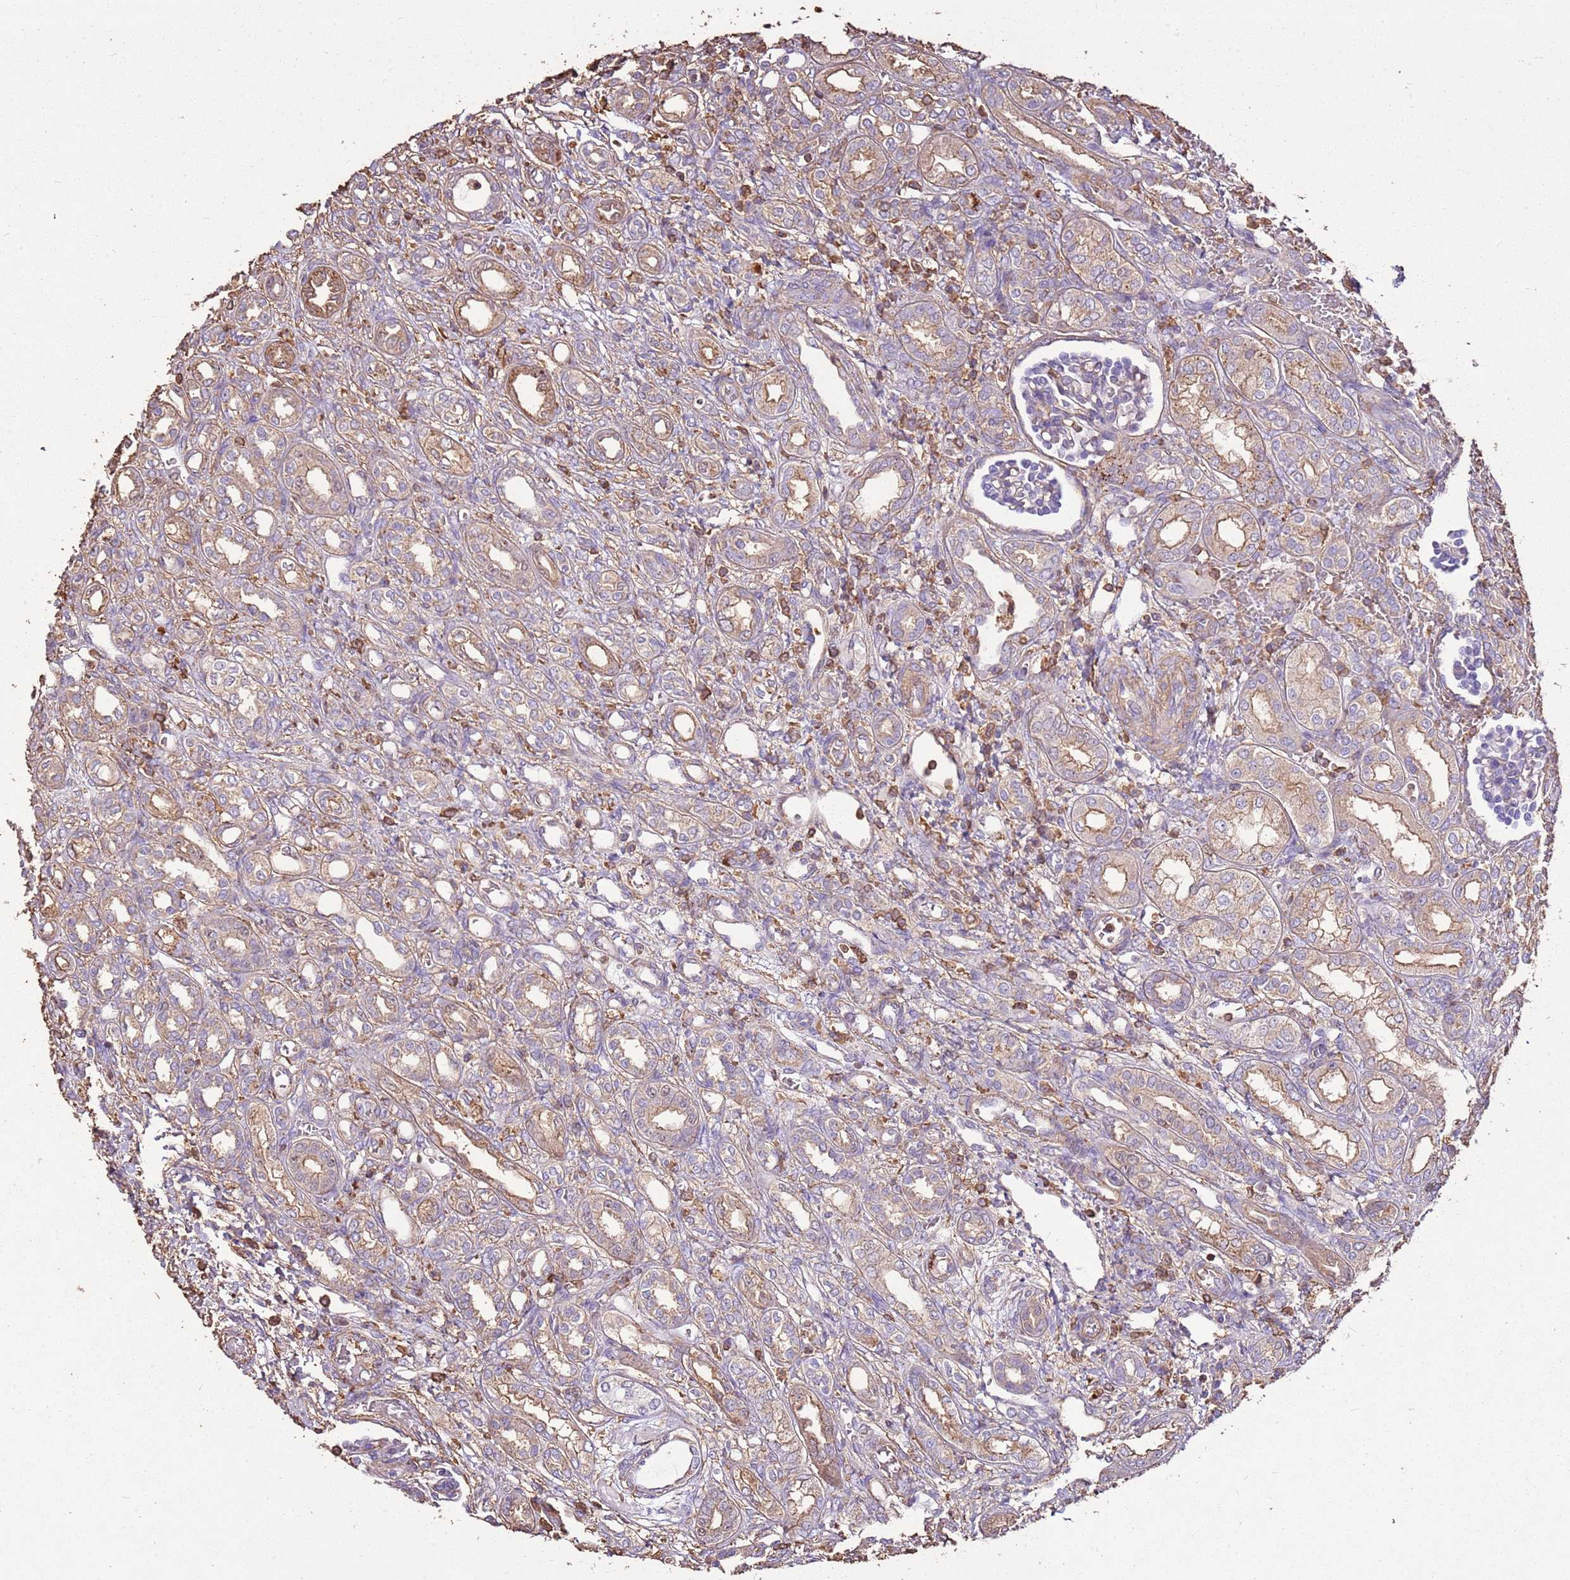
{"staining": {"intensity": "weak", "quantity": "<25%", "location": "cytoplasmic/membranous"}, "tissue": "kidney", "cell_type": "Cells in glomeruli", "image_type": "normal", "snomed": [{"axis": "morphology", "description": "Normal tissue, NOS"}, {"axis": "morphology", "description": "Neoplasm, malignant, NOS"}, {"axis": "topography", "description": "Kidney"}], "caption": "Immunohistochemistry photomicrograph of unremarkable kidney stained for a protein (brown), which demonstrates no expression in cells in glomeruli.", "gene": "ARL10", "patient": {"sex": "female", "age": 1}}